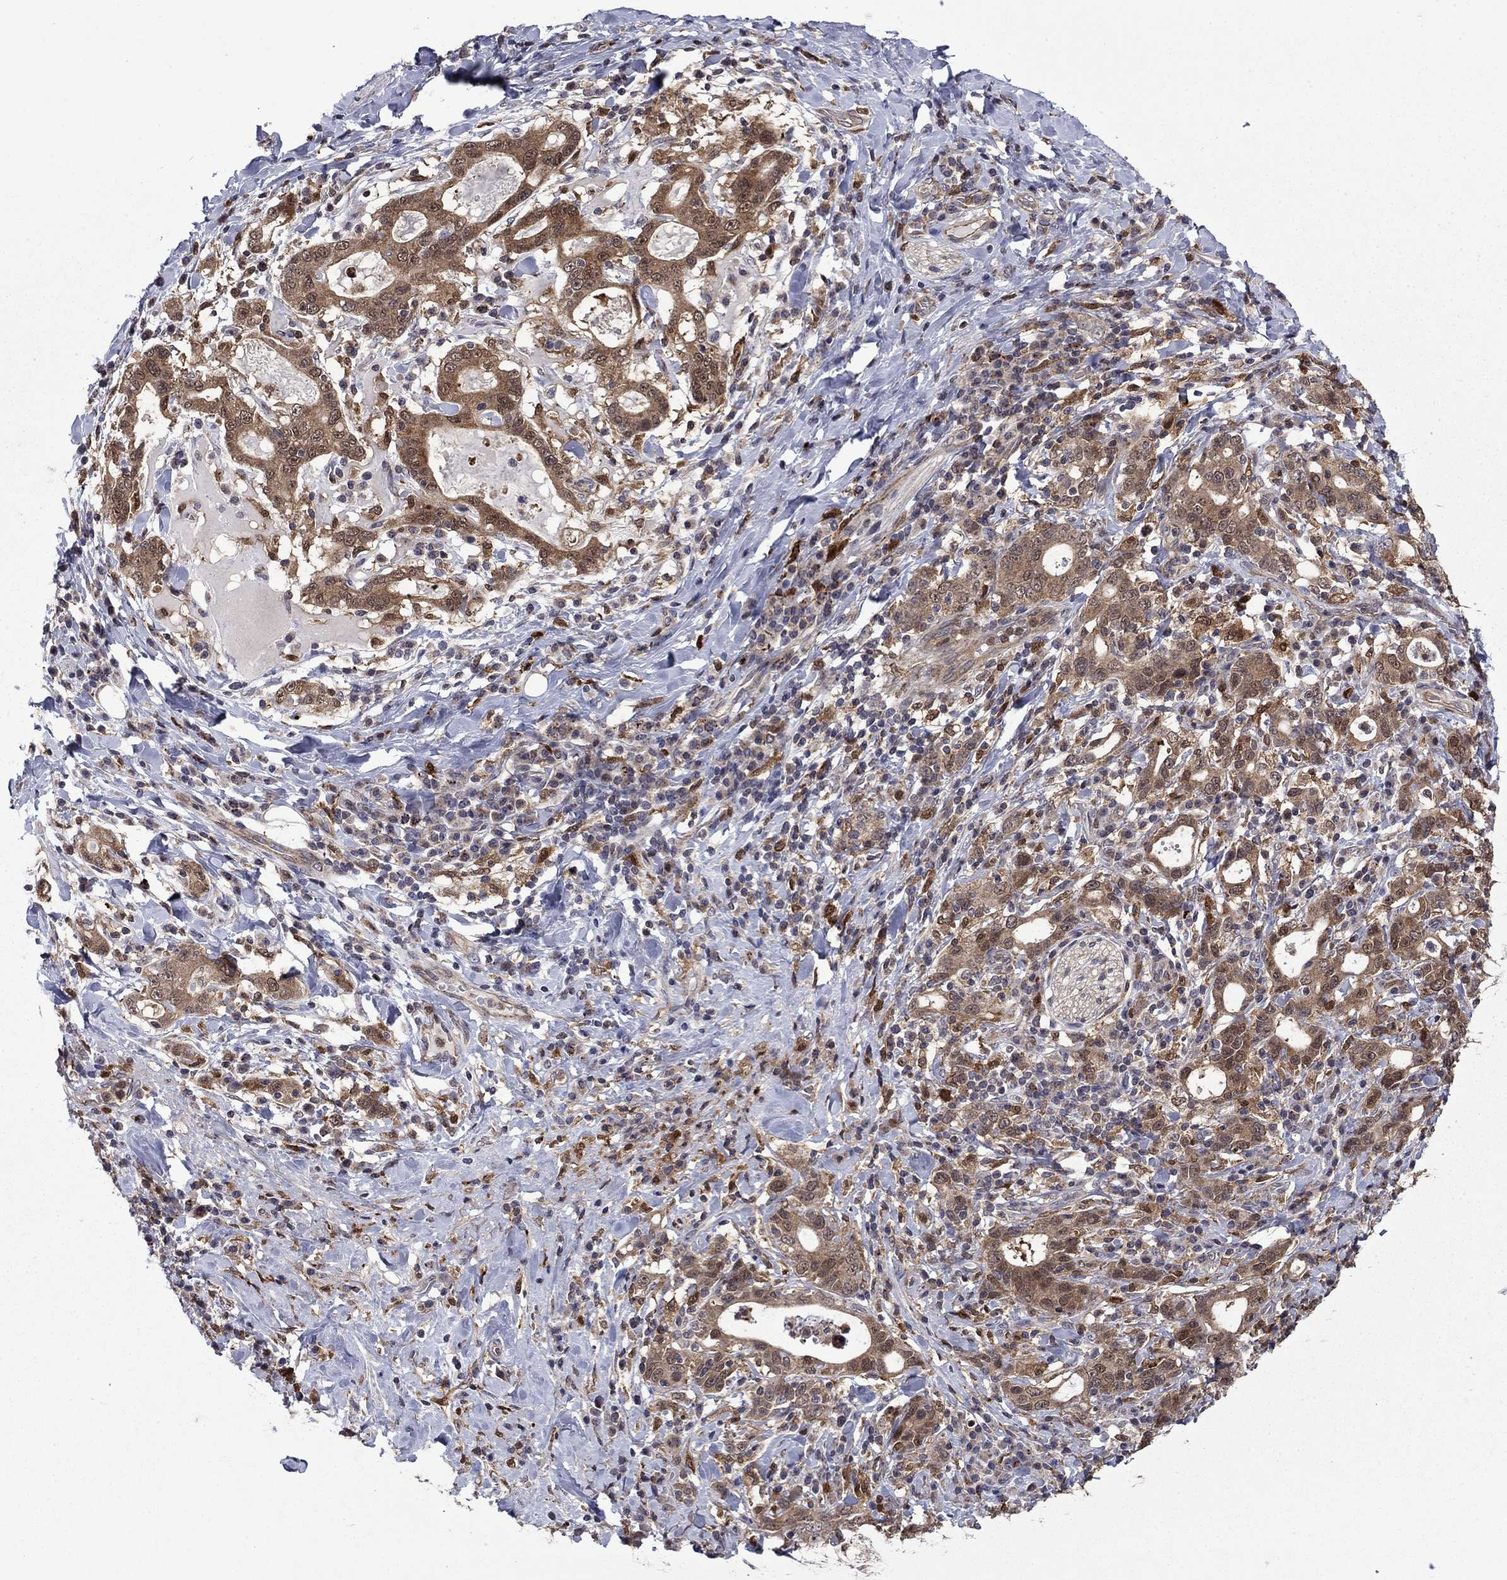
{"staining": {"intensity": "moderate", "quantity": "25%-75%", "location": "cytoplasmic/membranous"}, "tissue": "stomach cancer", "cell_type": "Tumor cells", "image_type": "cancer", "snomed": [{"axis": "morphology", "description": "Adenocarcinoma, NOS"}, {"axis": "topography", "description": "Stomach"}], "caption": "Adenocarcinoma (stomach) tissue reveals moderate cytoplasmic/membranous staining in approximately 25%-75% of tumor cells", "gene": "TPMT", "patient": {"sex": "male", "age": 79}}